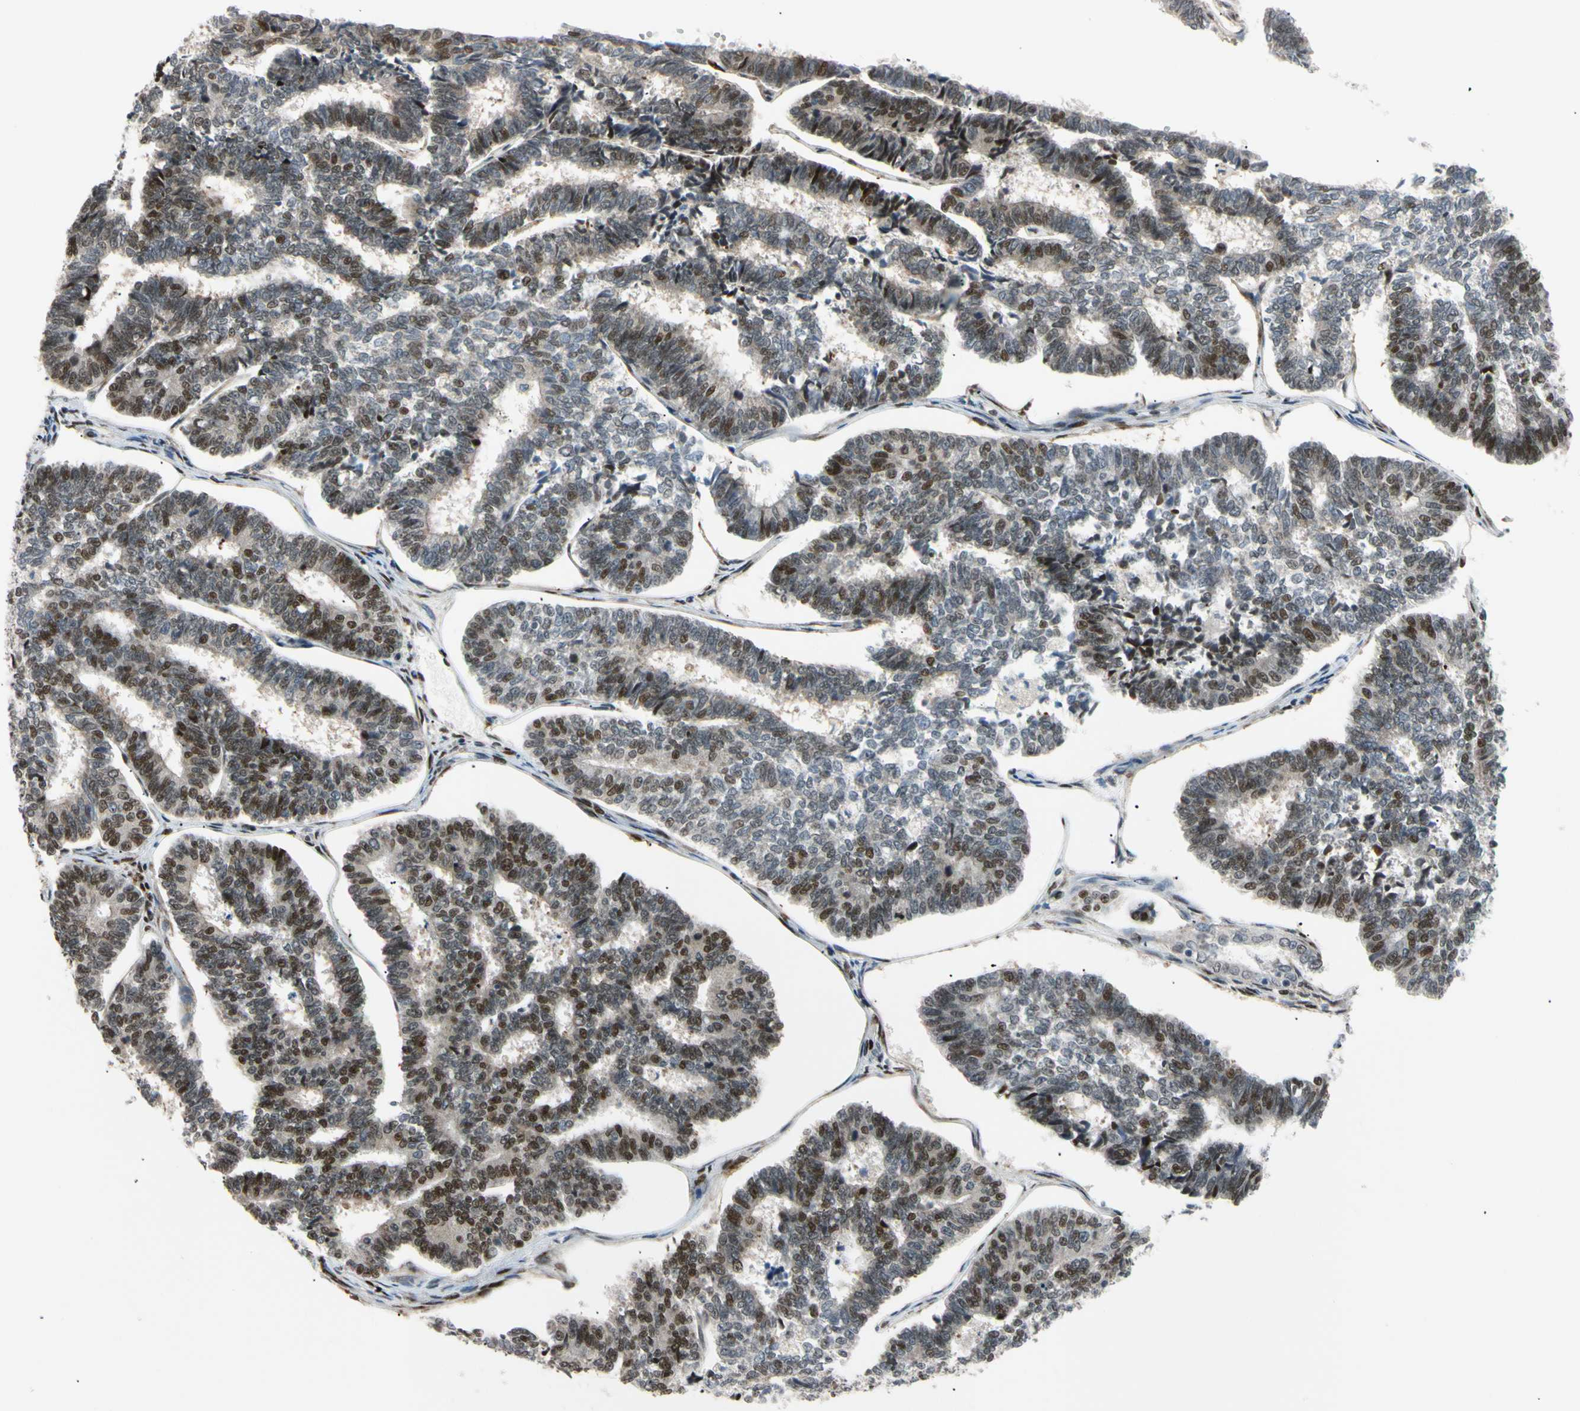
{"staining": {"intensity": "moderate", "quantity": ">75%", "location": "nuclear"}, "tissue": "endometrial cancer", "cell_type": "Tumor cells", "image_type": "cancer", "snomed": [{"axis": "morphology", "description": "Adenocarcinoma, NOS"}, {"axis": "topography", "description": "Endometrium"}], "caption": "Approximately >75% of tumor cells in endometrial cancer (adenocarcinoma) demonstrate moderate nuclear protein positivity as visualized by brown immunohistochemical staining.", "gene": "E2F1", "patient": {"sex": "female", "age": 70}}